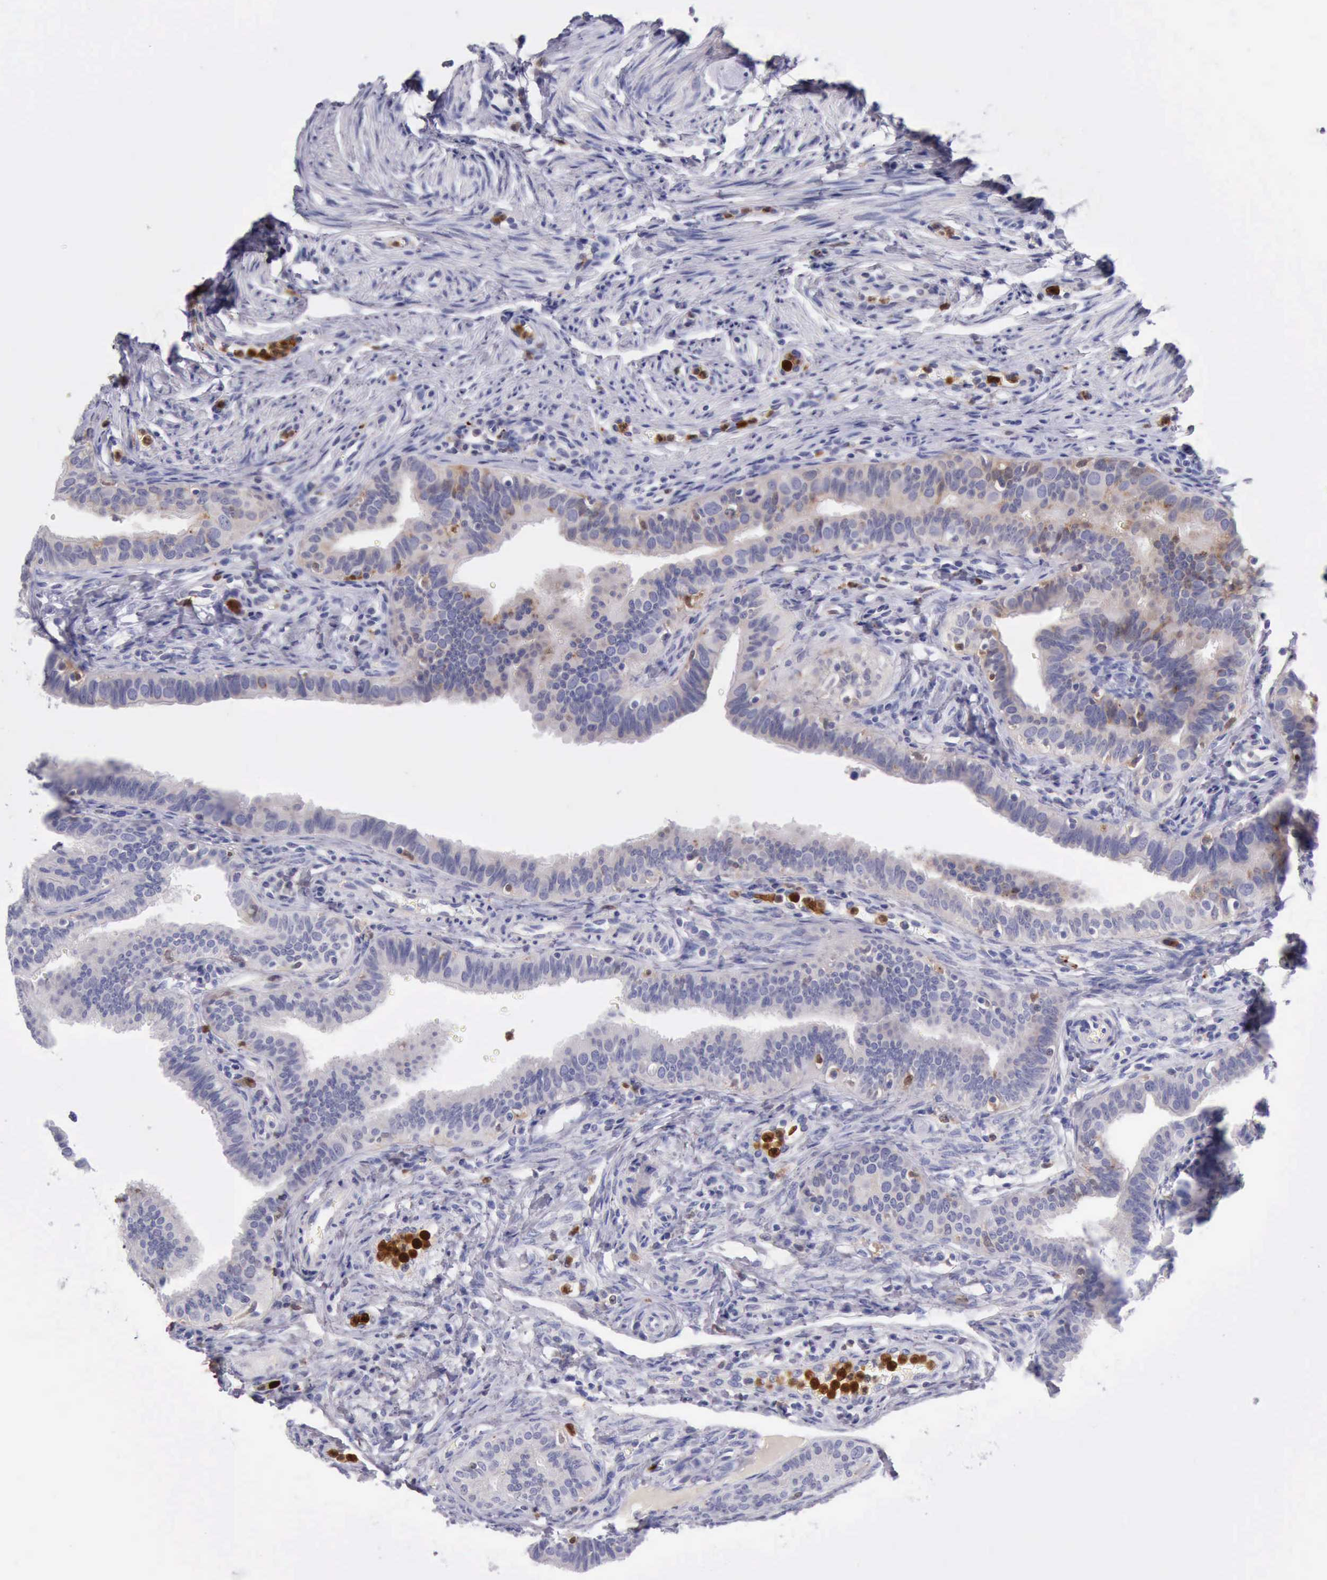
{"staining": {"intensity": "negative", "quantity": "none", "location": "none"}, "tissue": "fallopian tube", "cell_type": "Glandular cells", "image_type": "normal", "snomed": [{"axis": "morphology", "description": "Normal tissue, NOS"}, {"axis": "topography", "description": "Fallopian tube"}, {"axis": "topography", "description": "Ovary"}], "caption": "Immunohistochemical staining of normal human fallopian tube displays no significant positivity in glandular cells.", "gene": "CSTA", "patient": {"sex": "female", "age": 51}}